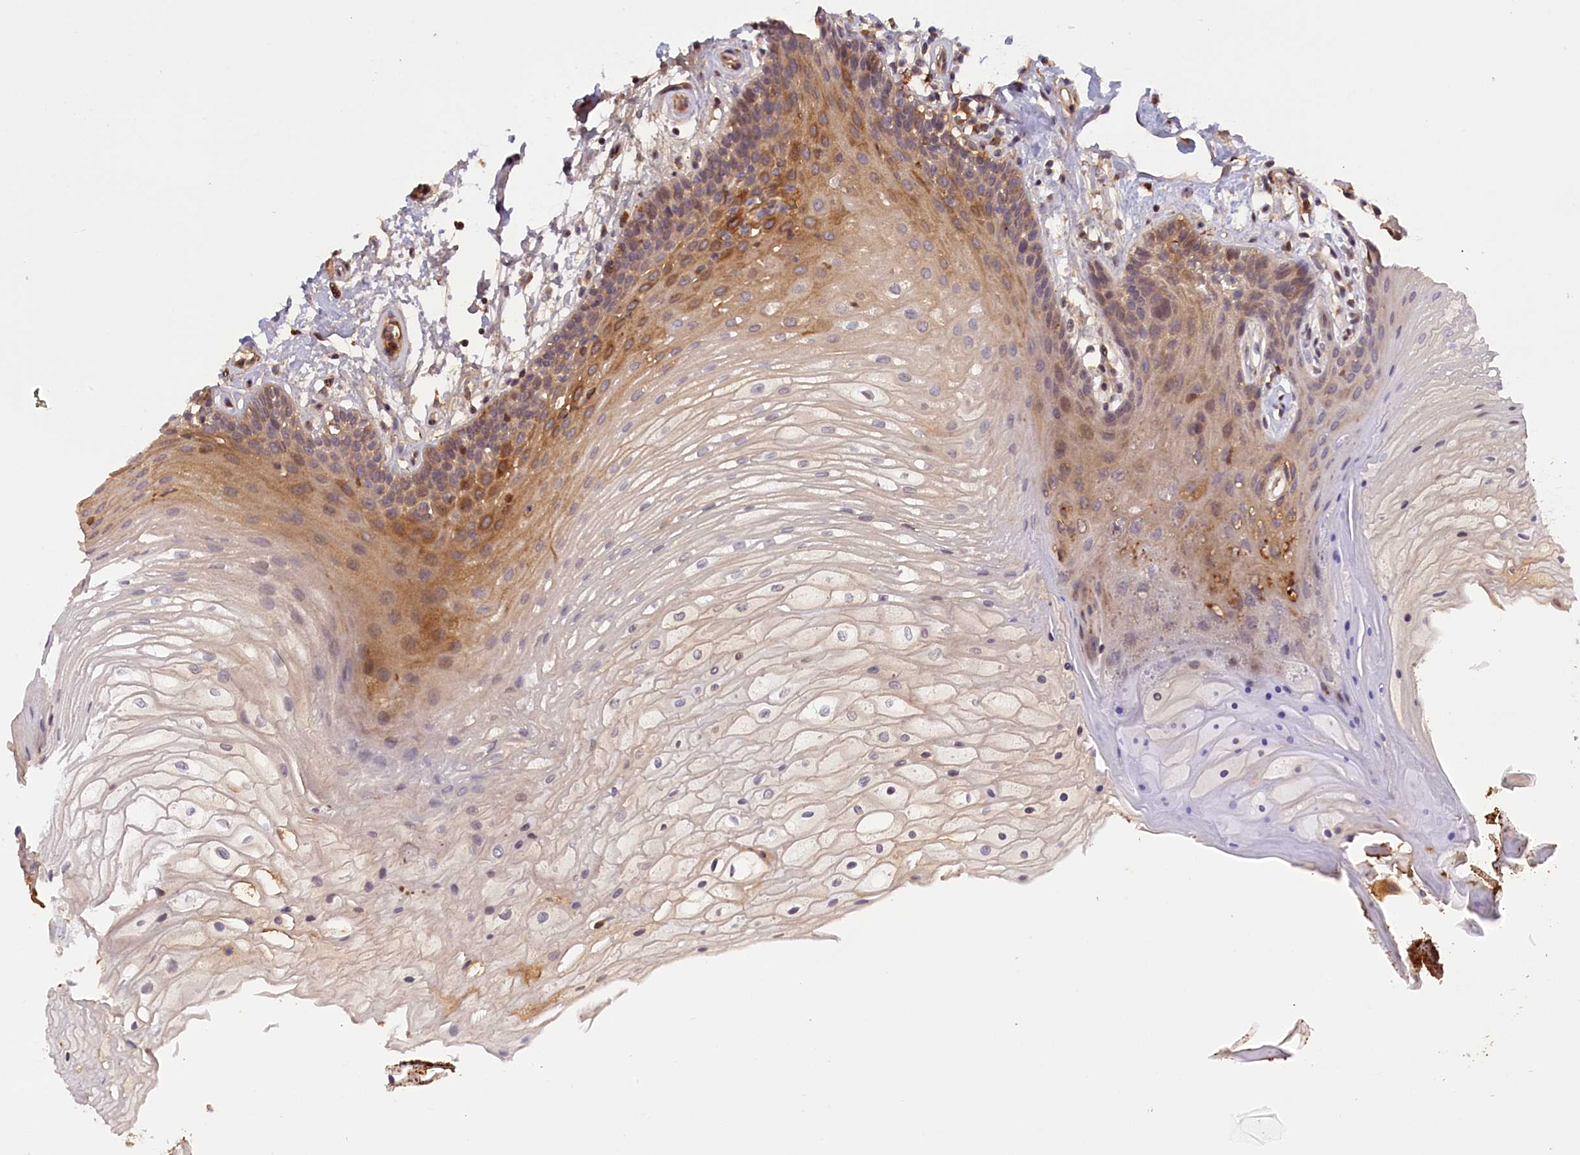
{"staining": {"intensity": "strong", "quantity": "25%-75%", "location": "cytoplasmic/membranous,nuclear"}, "tissue": "oral mucosa", "cell_type": "Squamous epithelial cells", "image_type": "normal", "snomed": [{"axis": "morphology", "description": "Normal tissue, NOS"}, {"axis": "topography", "description": "Oral tissue"}], "caption": "A brown stain shows strong cytoplasmic/membranous,nuclear positivity of a protein in squamous epithelial cells of normal human oral mucosa.", "gene": "RRAD", "patient": {"sex": "female", "age": 80}}